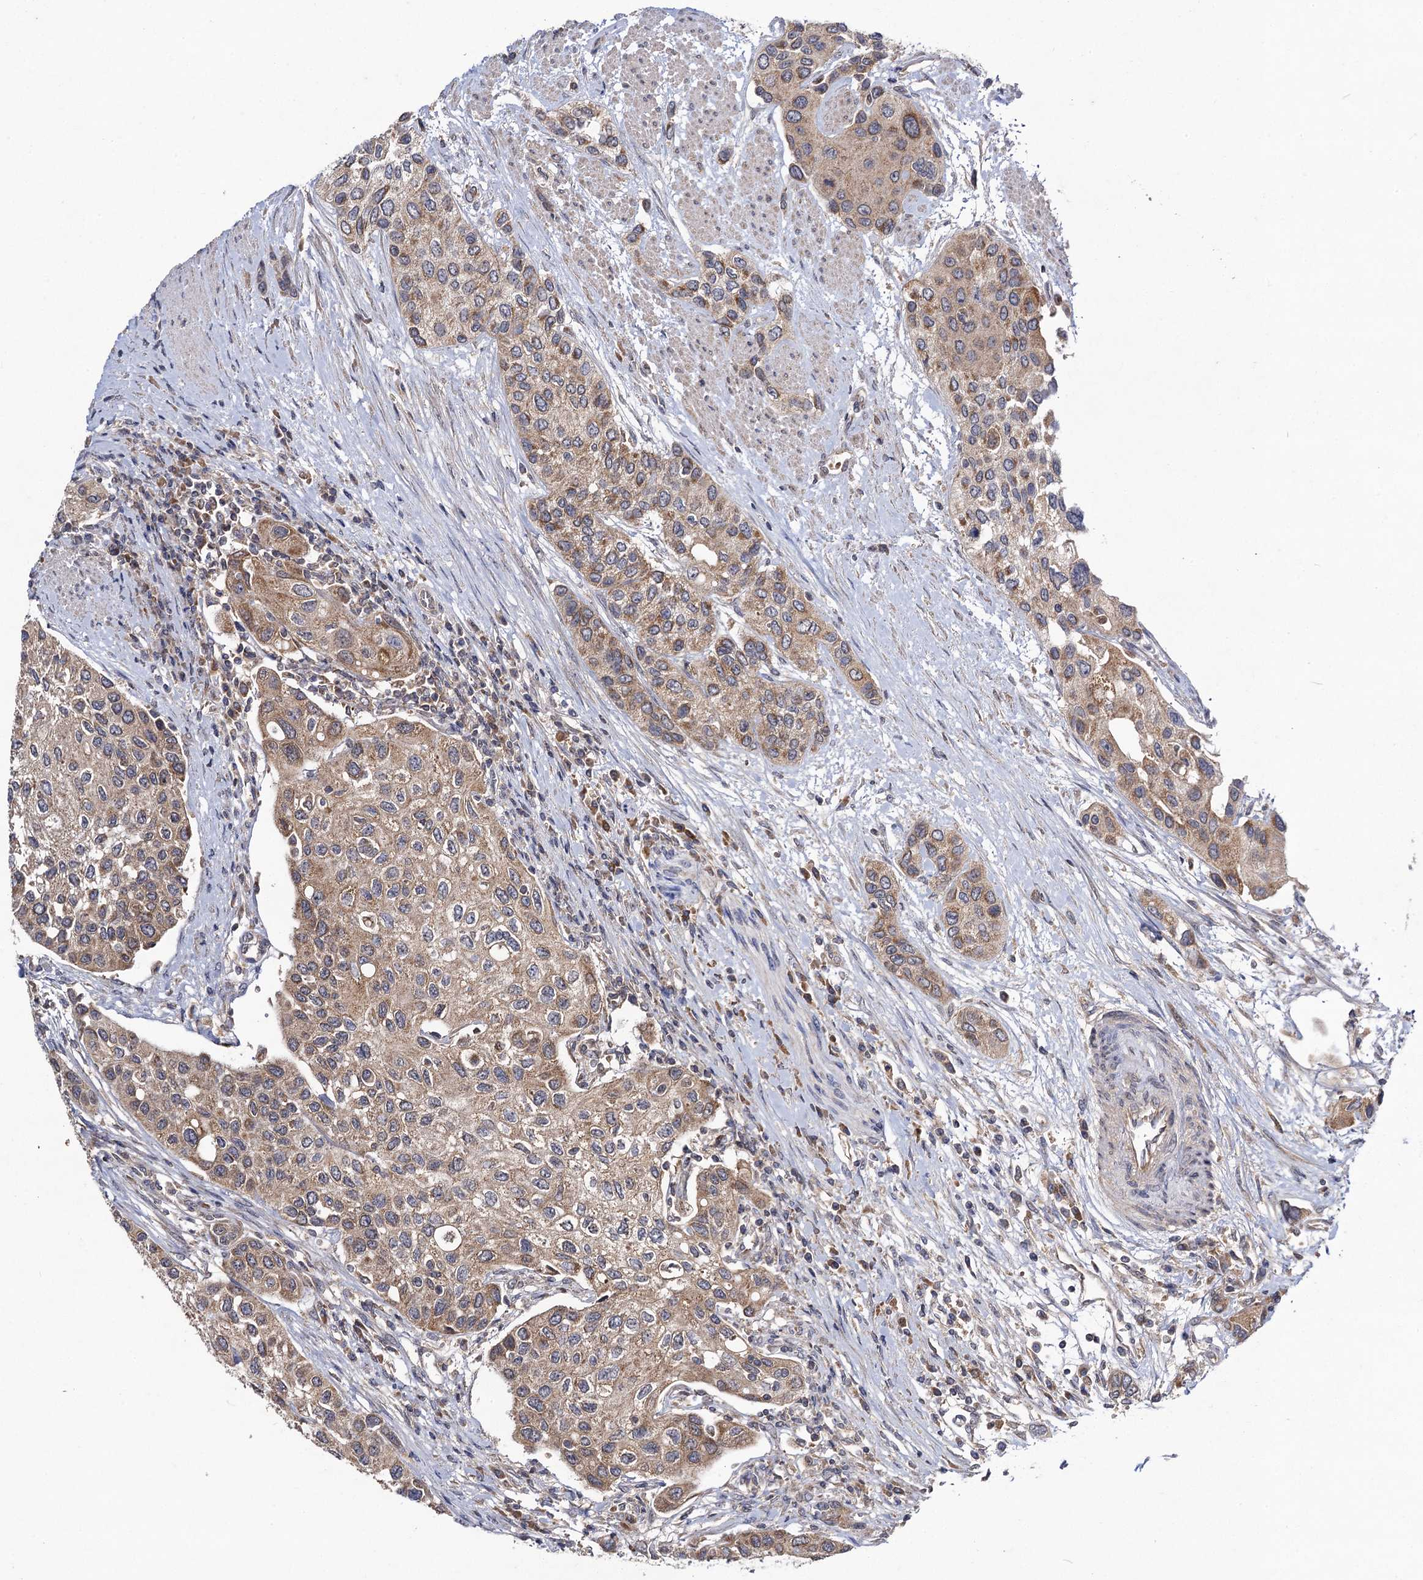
{"staining": {"intensity": "weak", "quantity": ">75%", "location": "cytoplasmic/membranous"}, "tissue": "urothelial cancer", "cell_type": "Tumor cells", "image_type": "cancer", "snomed": [{"axis": "morphology", "description": "Normal tissue, NOS"}, {"axis": "morphology", "description": "Urothelial carcinoma, High grade"}, {"axis": "topography", "description": "Vascular tissue"}, {"axis": "topography", "description": "Urinary bladder"}], "caption": "High-grade urothelial carcinoma was stained to show a protein in brown. There is low levels of weak cytoplasmic/membranous staining in approximately >75% of tumor cells.", "gene": "VPS37D", "patient": {"sex": "female", "age": 56}}